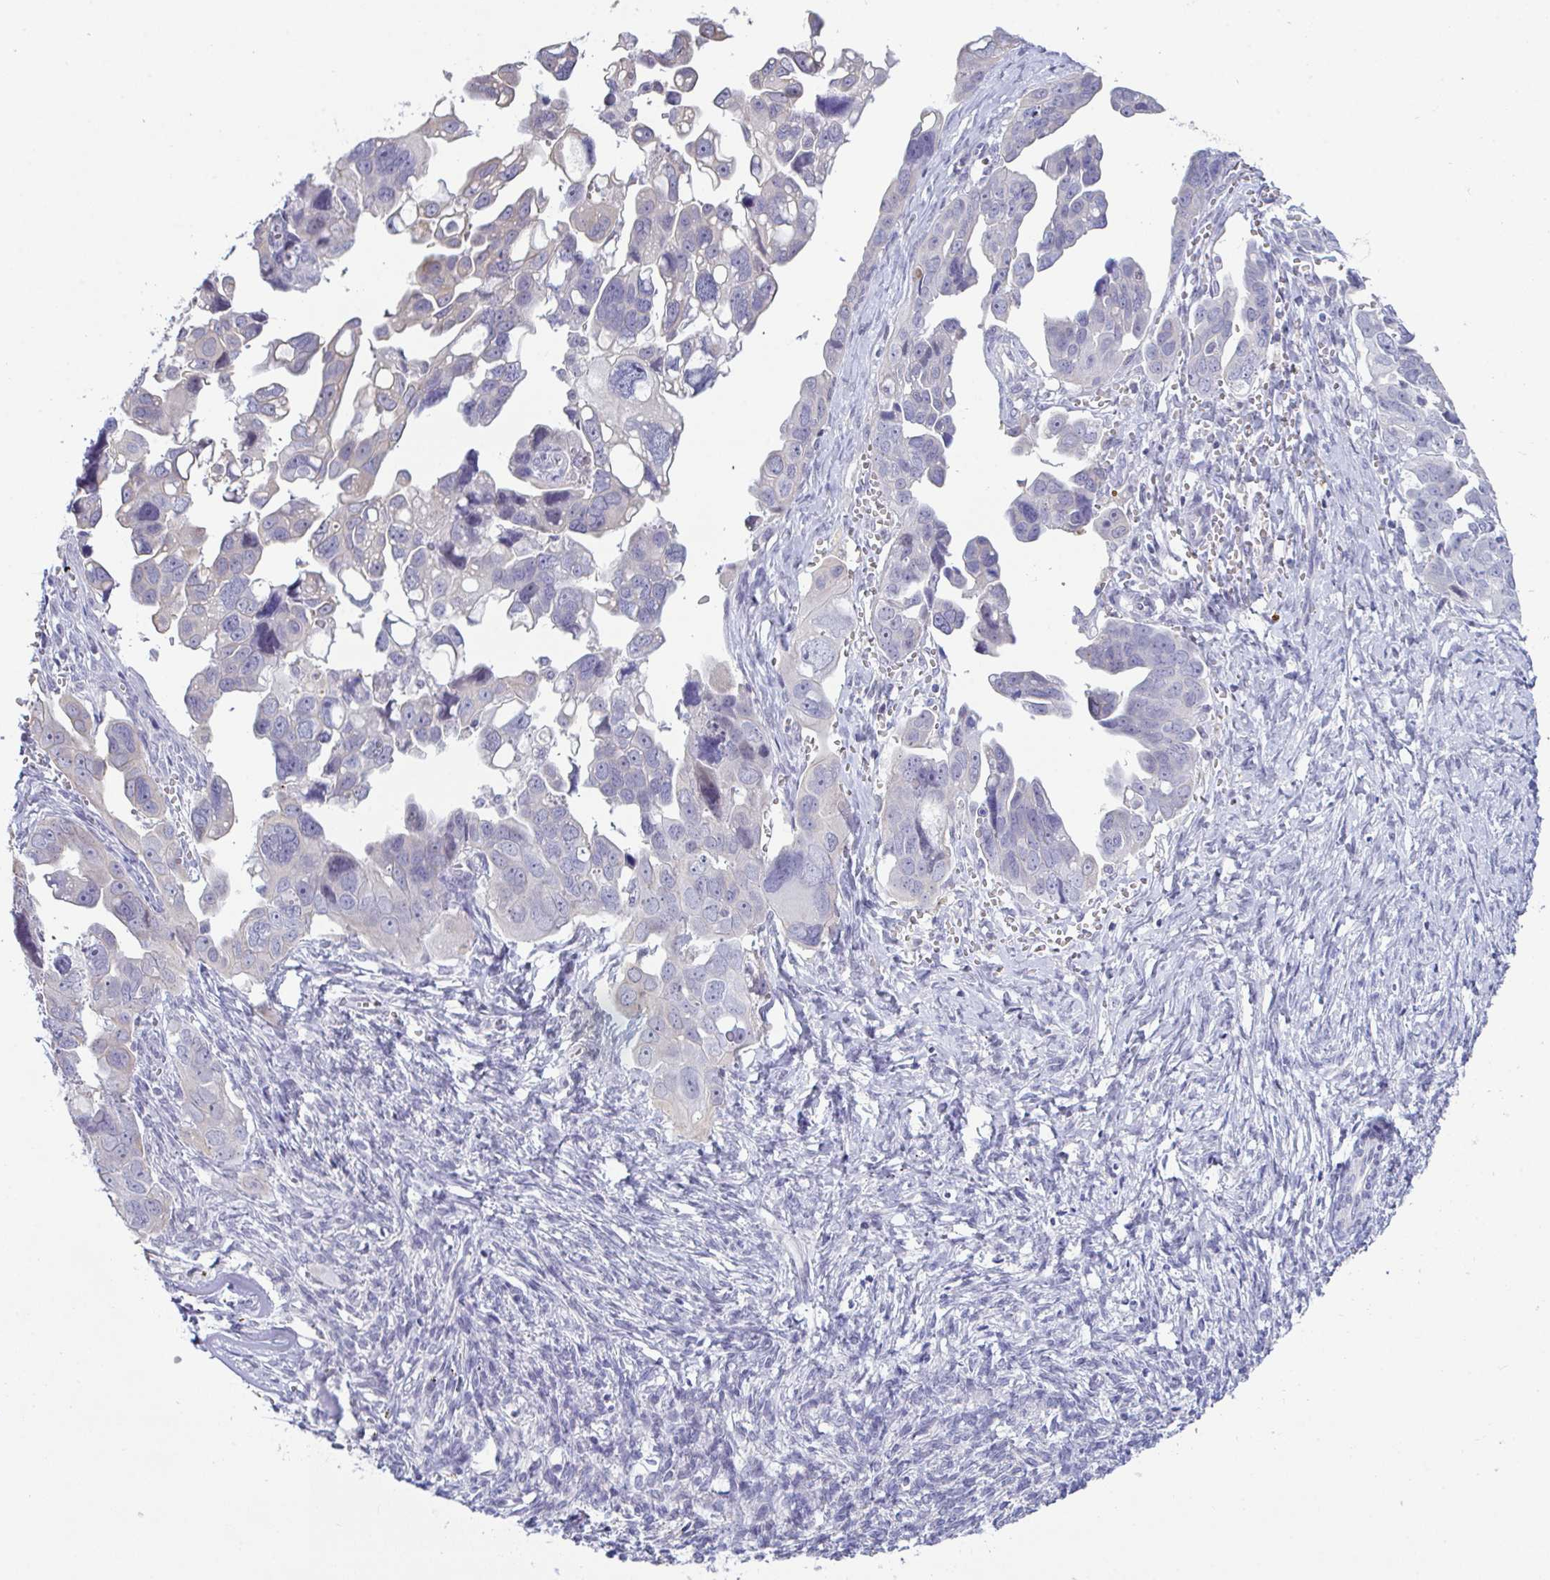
{"staining": {"intensity": "negative", "quantity": "none", "location": "none"}, "tissue": "ovarian cancer", "cell_type": "Tumor cells", "image_type": "cancer", "snomed": [{"axis": "morphology", "description": "Cystadenocarcinoma, serous, NOS"}, {"axis": "topography", "description": "Ovary"}], "caption": "IHC image of neoplastic tissue: ovarian serous cystadenocarcinoma stained with DAB reveals no significant protein expression in tumor cells. Nuclei are stained in blue.", "gene": "ATP6V0D2", "patient": {"sex": "female", "age": 59}}